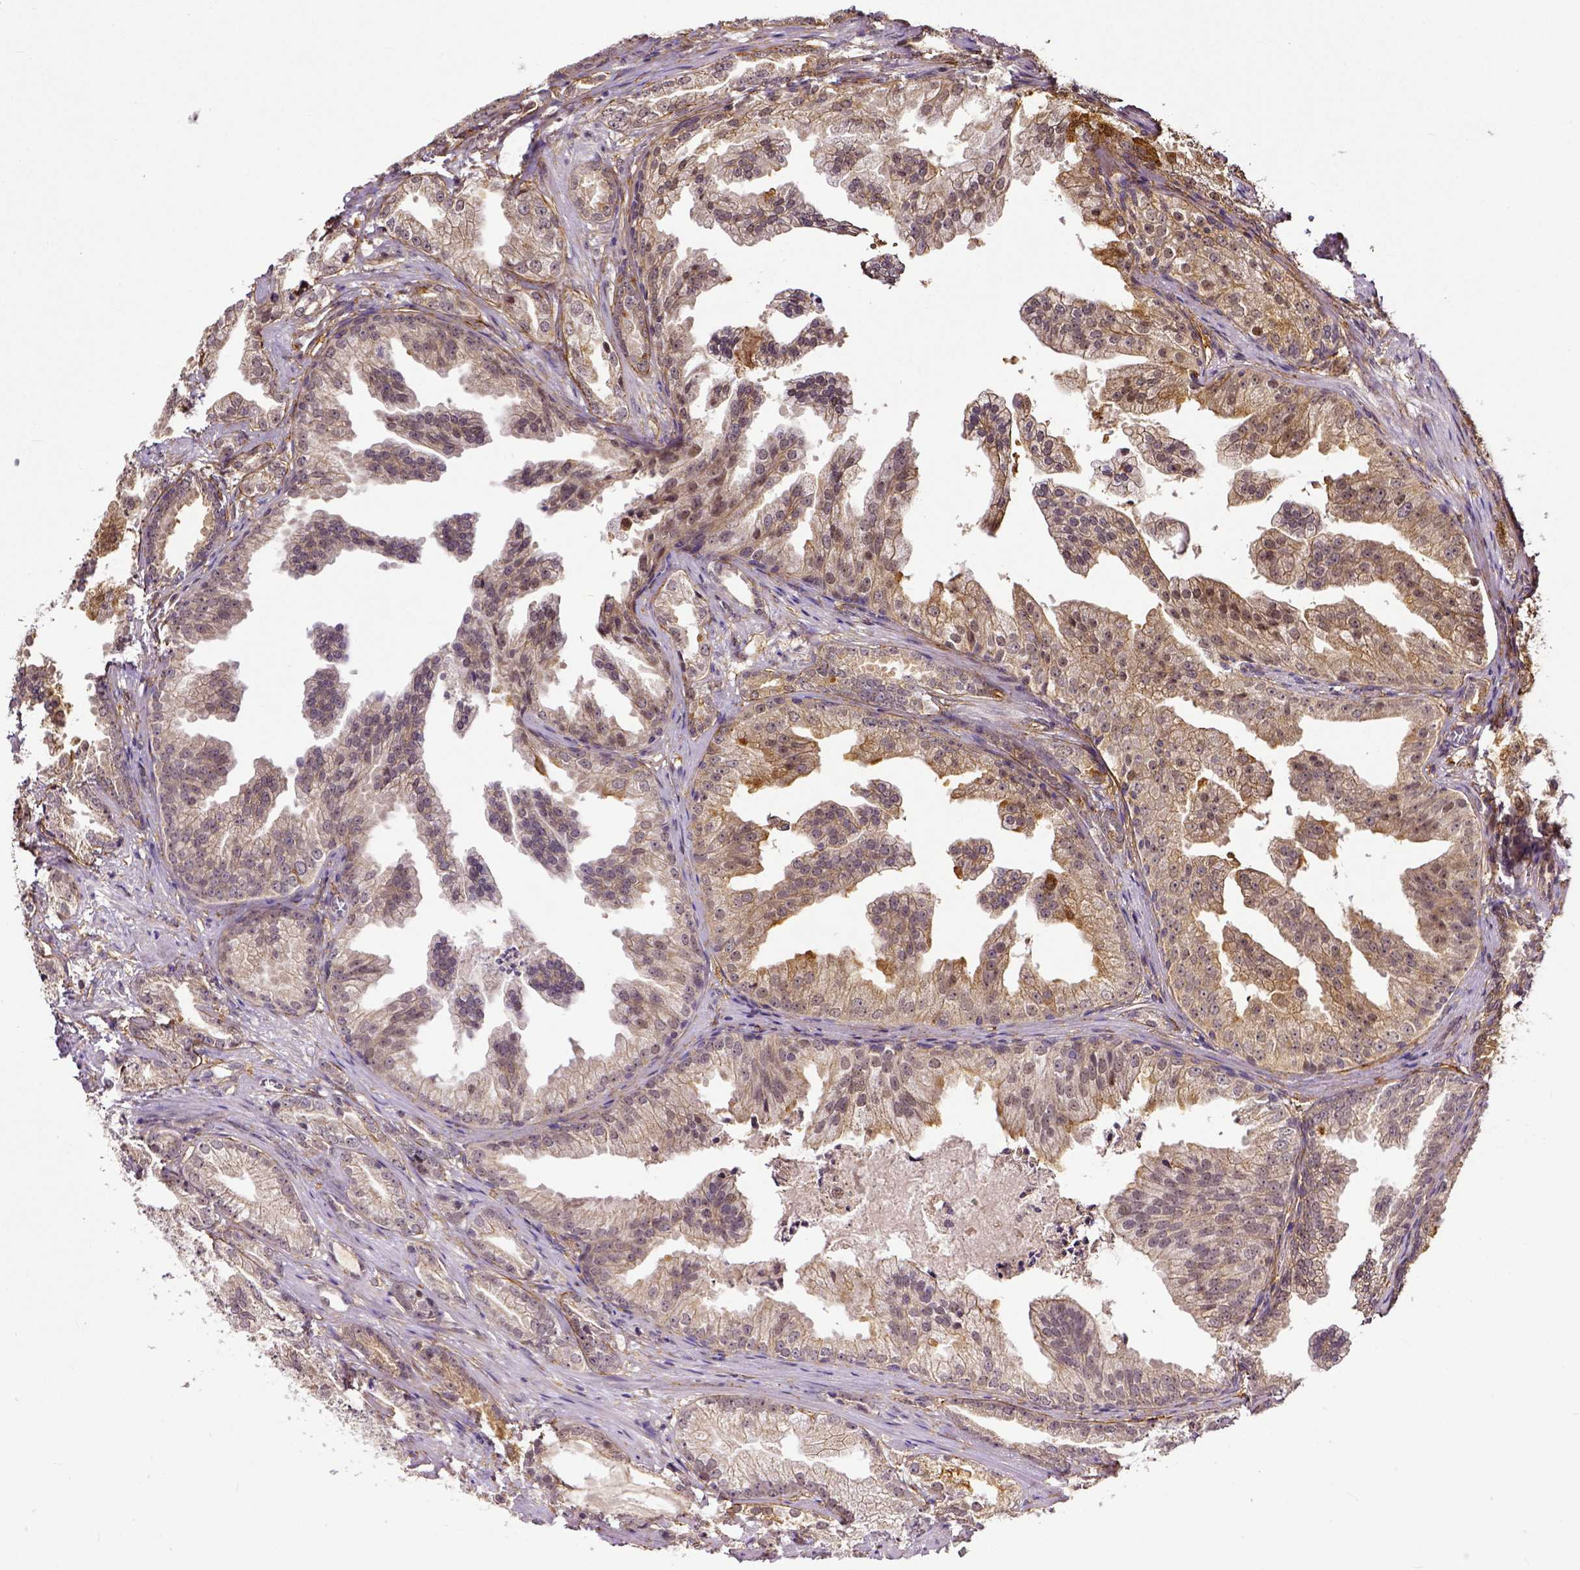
{"staining": {"intensity": "moderate", "quantity": ">75%", "location": "cytoplasmic/membranous"}, "tissue": "prostate cancer", "cell_type": "Tumor cells", "image_type": "cancer", "snomed": [{"axis": "morphology", "description": "Adenocarcinoma, Low grade"}, {"axis": "topography", "description": "Prostate"}], "caption": "There is medium levels of moderate cytoplasmic/membranous staining in tumor cells of prostate cancer, as demonstrated by immunohistochemical staining (brown color).", "gene": "DICER1", "patient": {"sex": "male", "age": 65}}